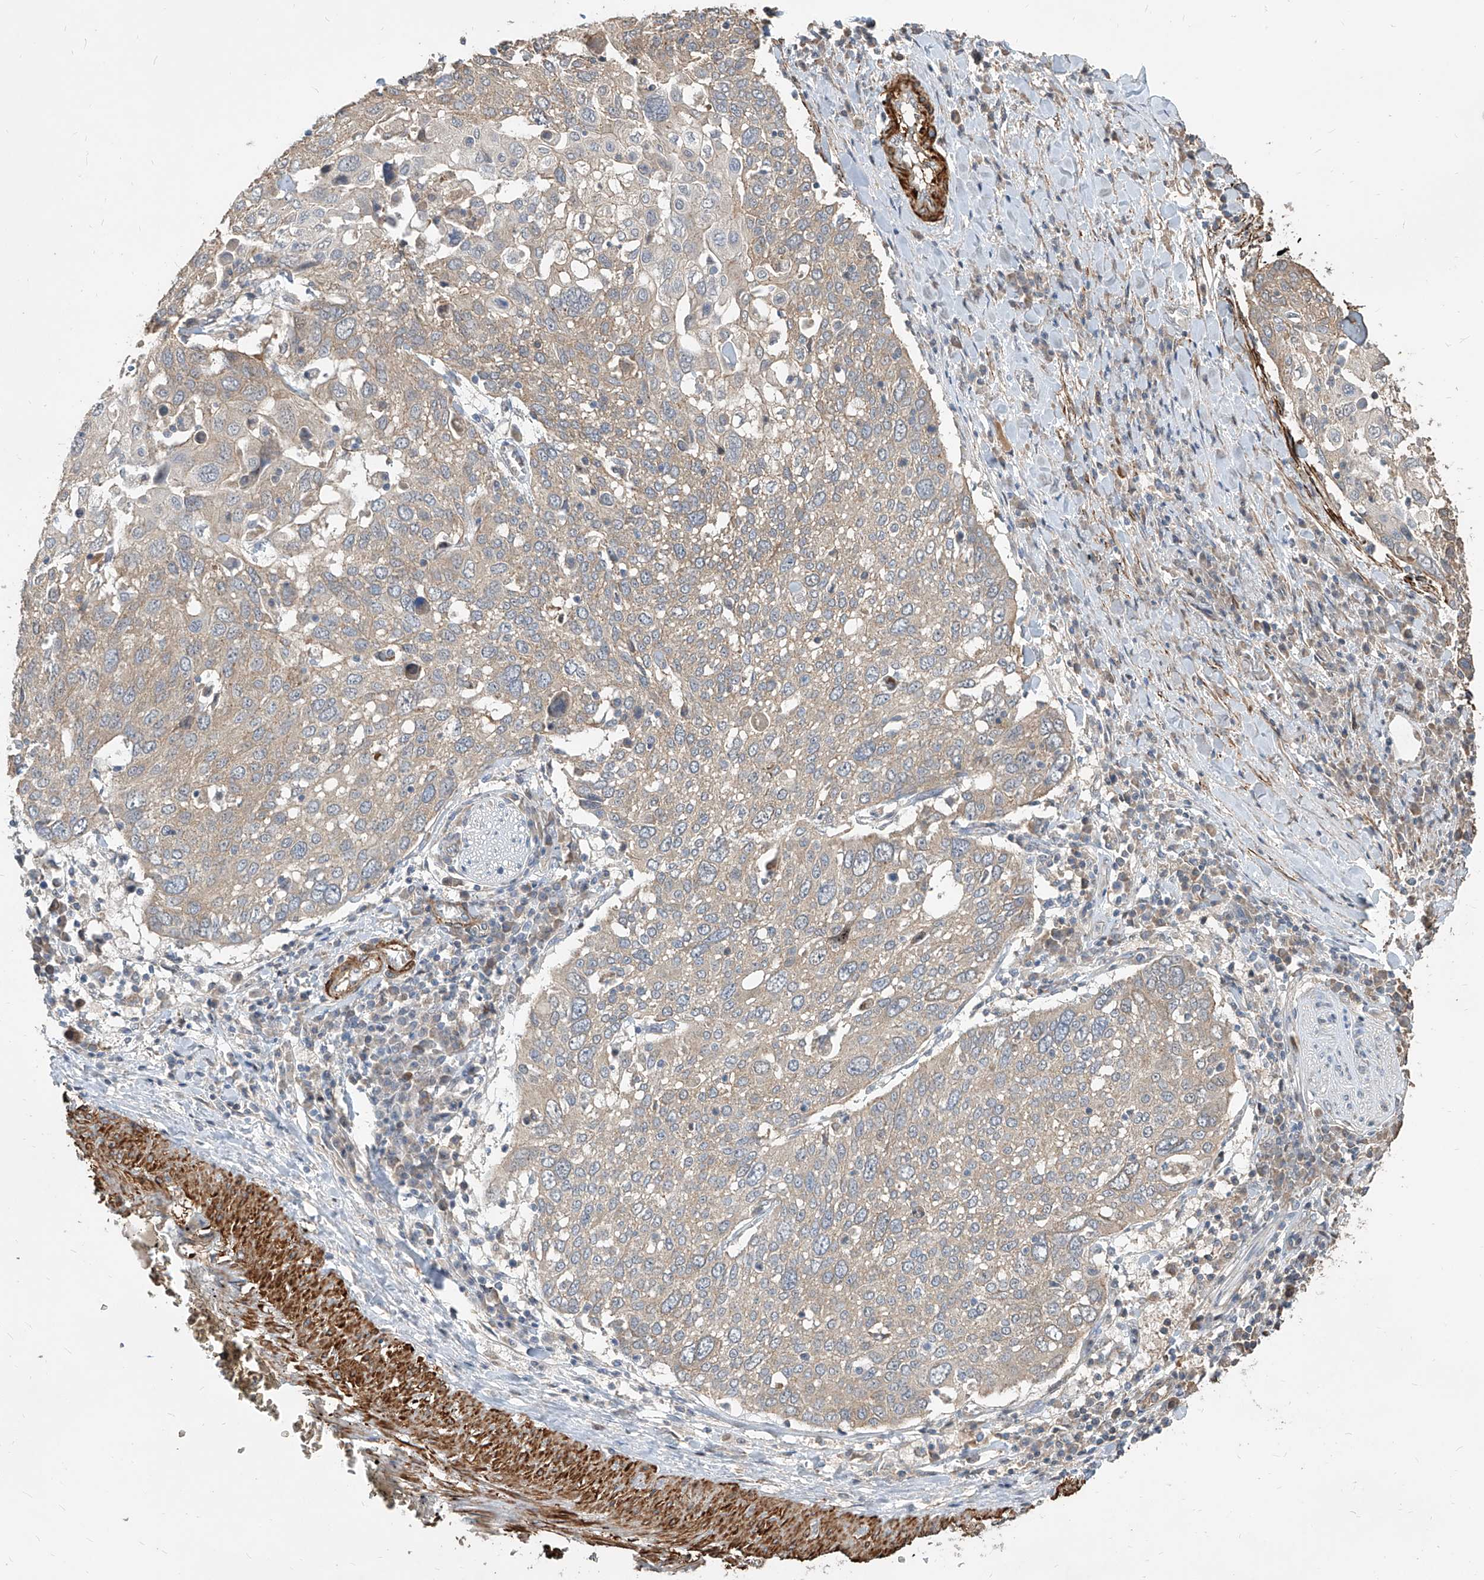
{"staining": {"intensity": "weak", "quantity": "25%-75%", "location": "cytoplasmic/membranous"}, "tissue": "lung cancer", "cell_type": "Tumor cells", "image_type": "cancer", "snomed": [{"axis": "morphology", "description": "Squamous cell carcinoma, NOS"}, {"axis": "topography", "description": "Lung"}], "caption": "Tumor cells reveal low levels of weak cytoplasmic/membranous expression in approximately 25%-75% of cells in human lung cancer.", "gene": "FAM83B", "patient": {"sex": "male", "age": 65}}